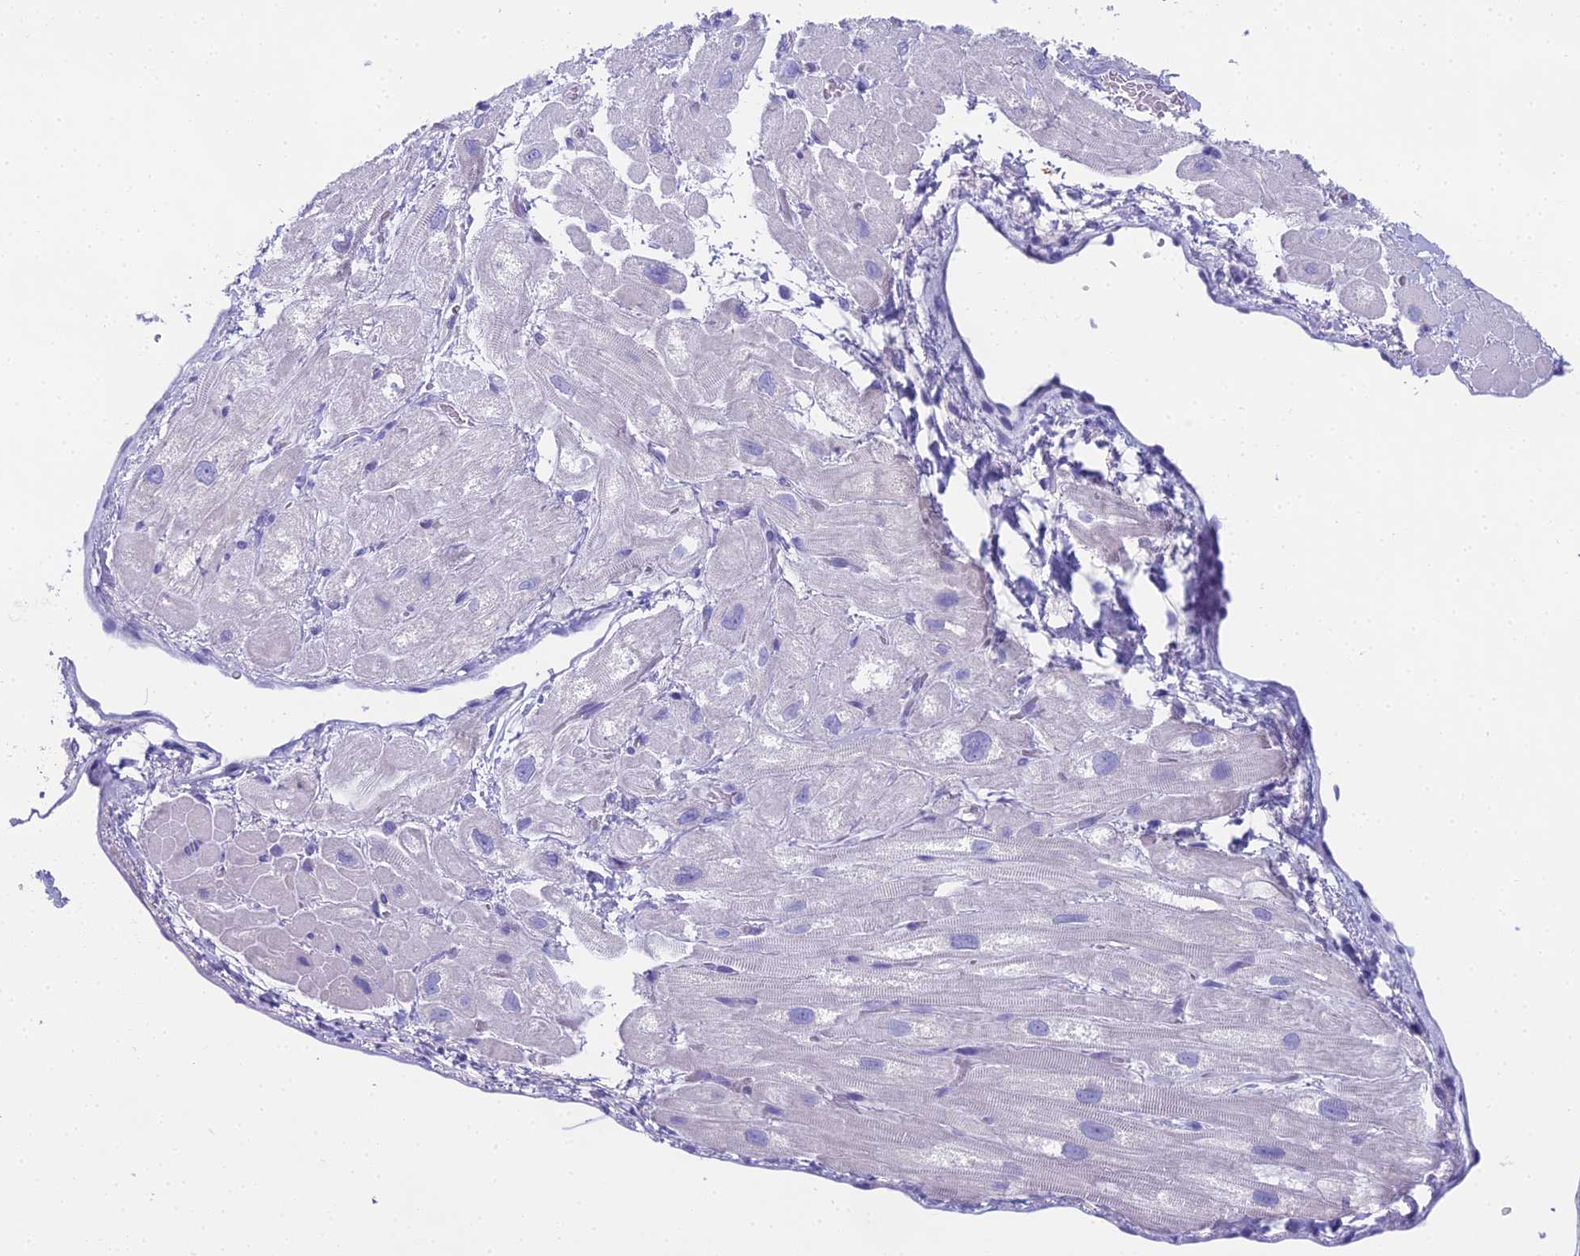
{"staining": {"intensity": "negative", "quantity": "none", "location": "none"}, "tissue": "heart muscle", "cell_type": "Cardiomyocytes", "image_type": "normal", "snomed": [{"axis": "morphology", "description": "Normal tissue, NOS"}, {"axis": "topography", "description": "Heart"}], "caption": "Image shows no significant protein positivity in cardiomyocytes of benign heart muscle. (DAB IHC, high magnification).", "gene": "UNC80", "patient": {"sex": "male", "age": 65}}